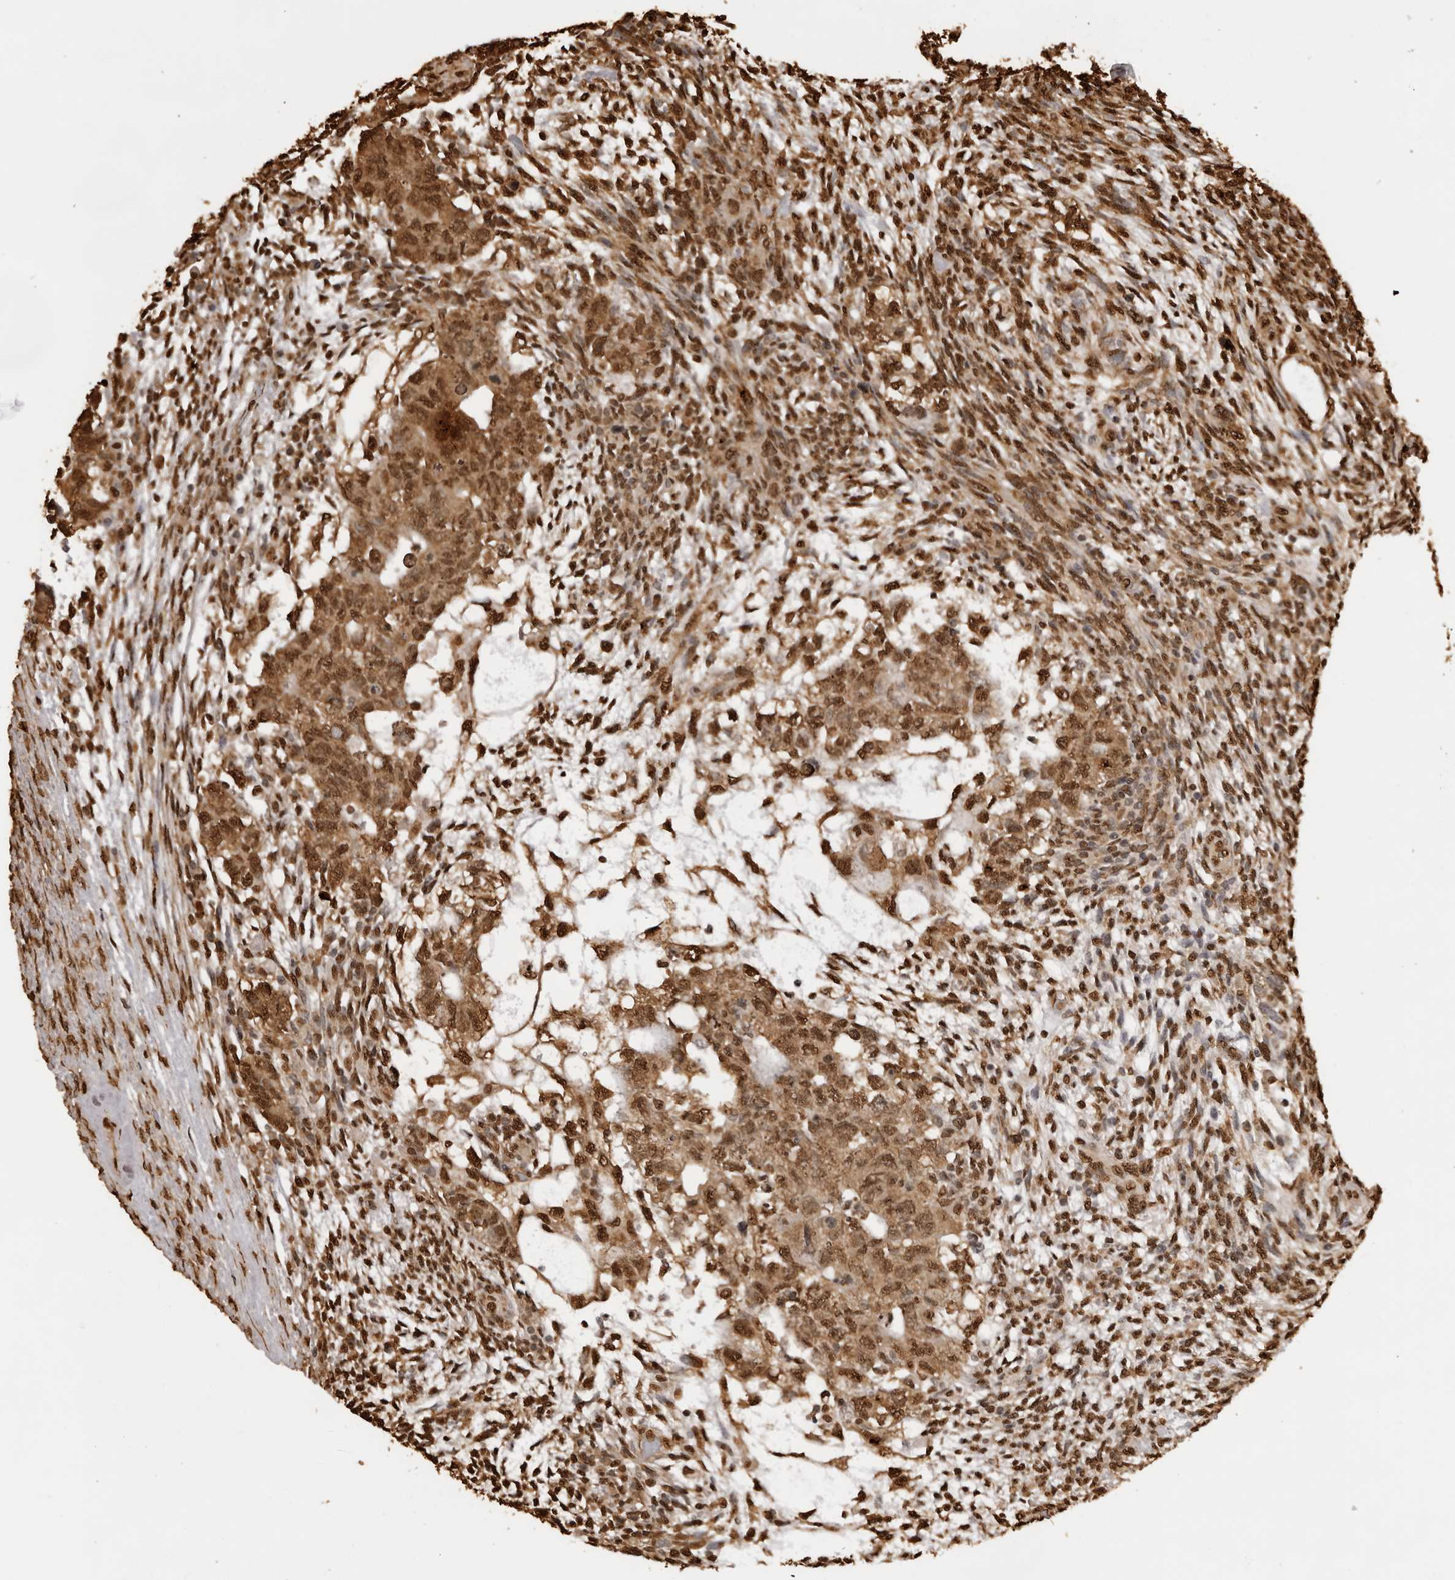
{"staining": {"intensity": "strong", "quantity": ">75%", "location": "cytoplasmic/membranous,nuclear"}, "tissue": "testis cancer", "cell_type": "Tumor cells", "image_type": "cancer", "snomed": [{"axis": "morphology", "description": "Normal tissue, NOS"}, {"axis": "morphology", "description": "Carcinoma, Embryonal, NOS"}, {"axis": "topography", "description": "Testis"}], "caption": "Tumor cells show strong cytoplasmic/membranous and nuclear staining in approximately >75% of cells in embryonal carcinoma (testis). (brown staining indicates protein expression, while blue staining denotes nuclei).", "gene": "ZFP91", "patient": {"sex": "male", "age": 36}}